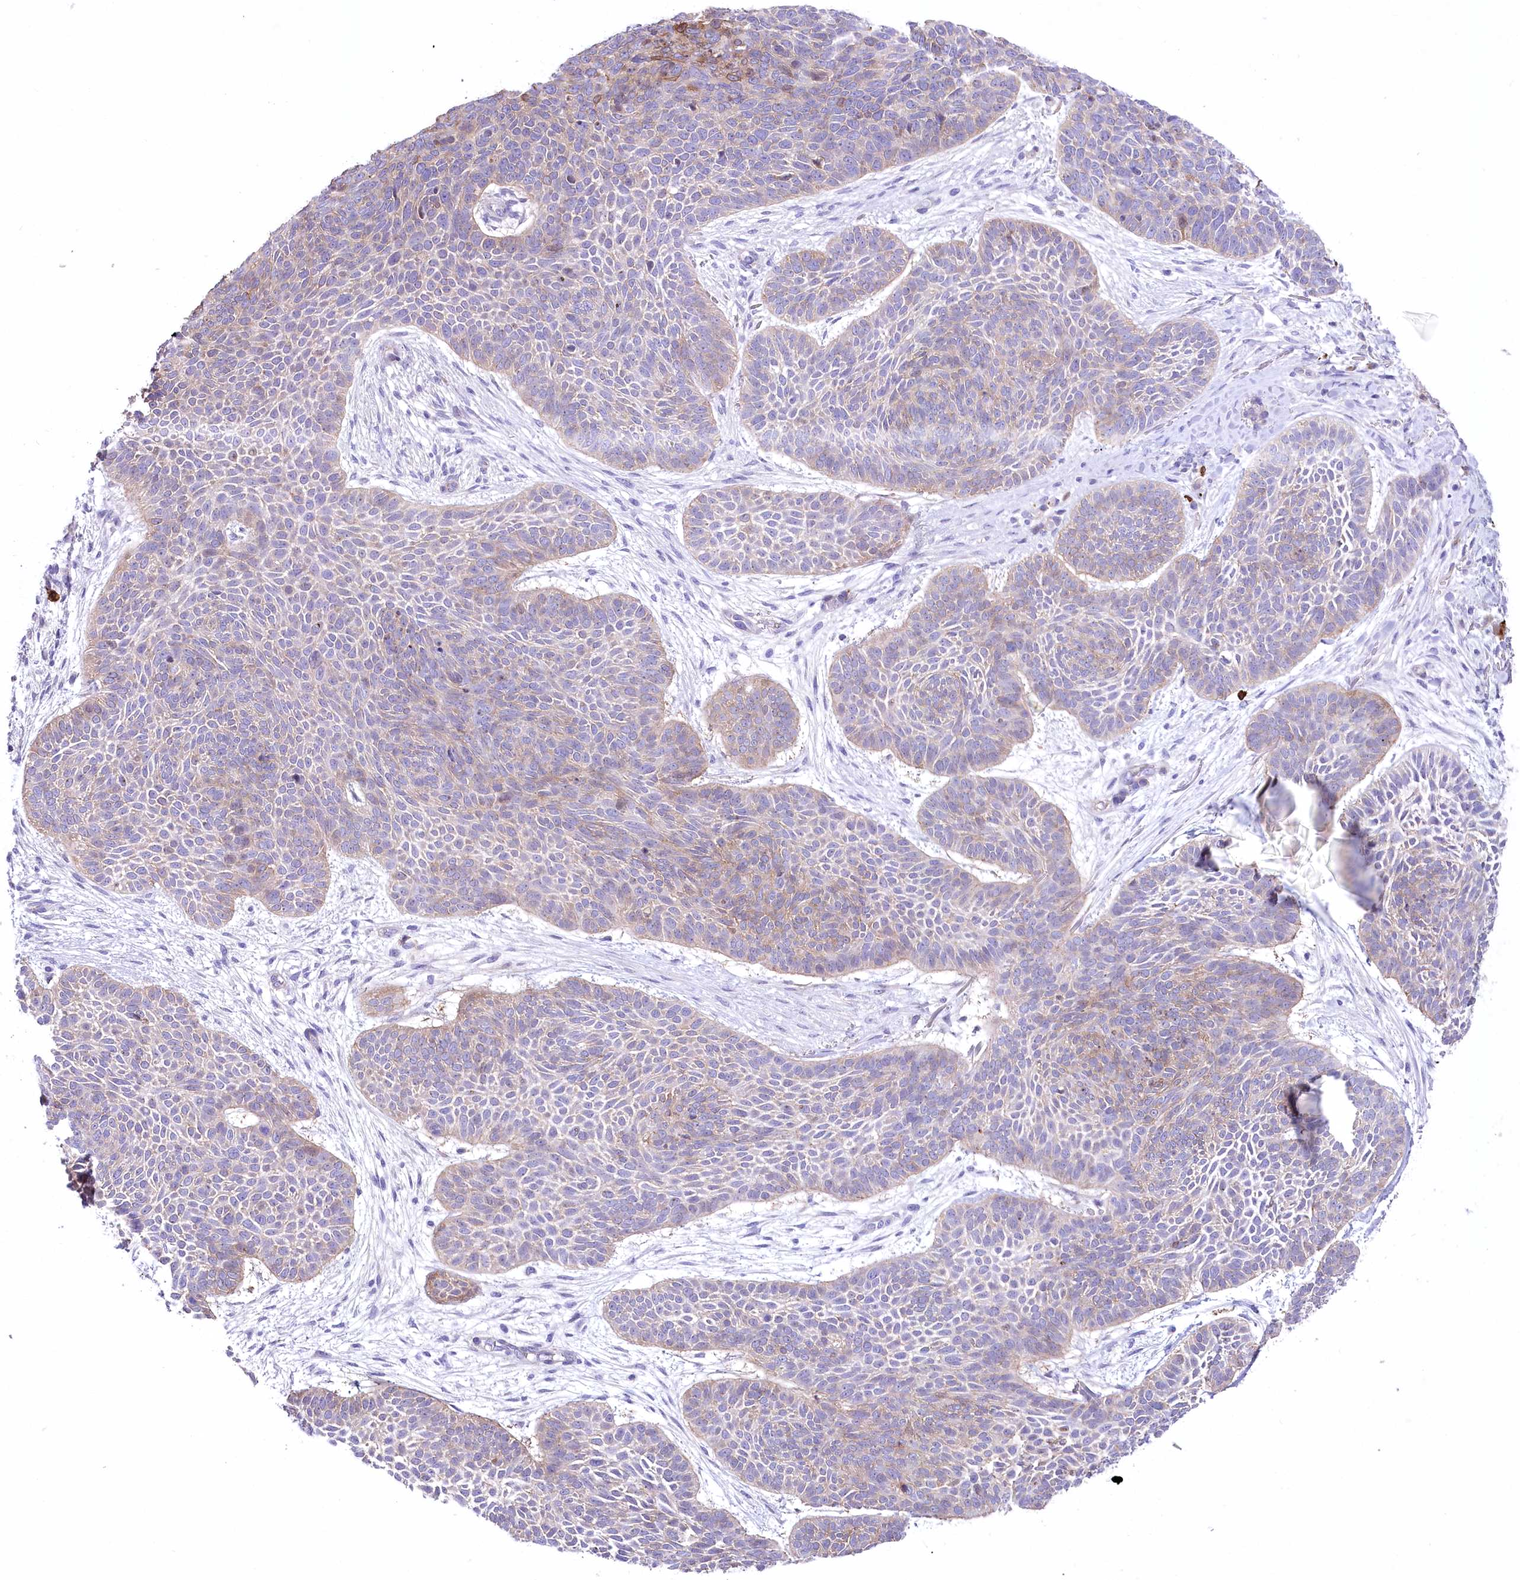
{"staining": {"intensity": "weak", "quantity": "<25%", "location": "cytoplasmic/membranous"}, "tissue": "skin cancer", "cell_type": "Tumor cells", "image_type": "cancer", "snomed": [{"axis": "morphology", "description": "Basal cell carcinoma"}, {"axis": "topography", "description": "Skin"}], "caption": "Immunohistochemical staining of basal cell carcinoma (skin) exhibits no significant staining in tumor cells. Brightfield microscopy of immunohistochemistry stained with DAB (brown) and hematoxylin (blue), captured at high magnification.", "gene": "CEP164", "patient": {"sex": "male", "age": 85}}